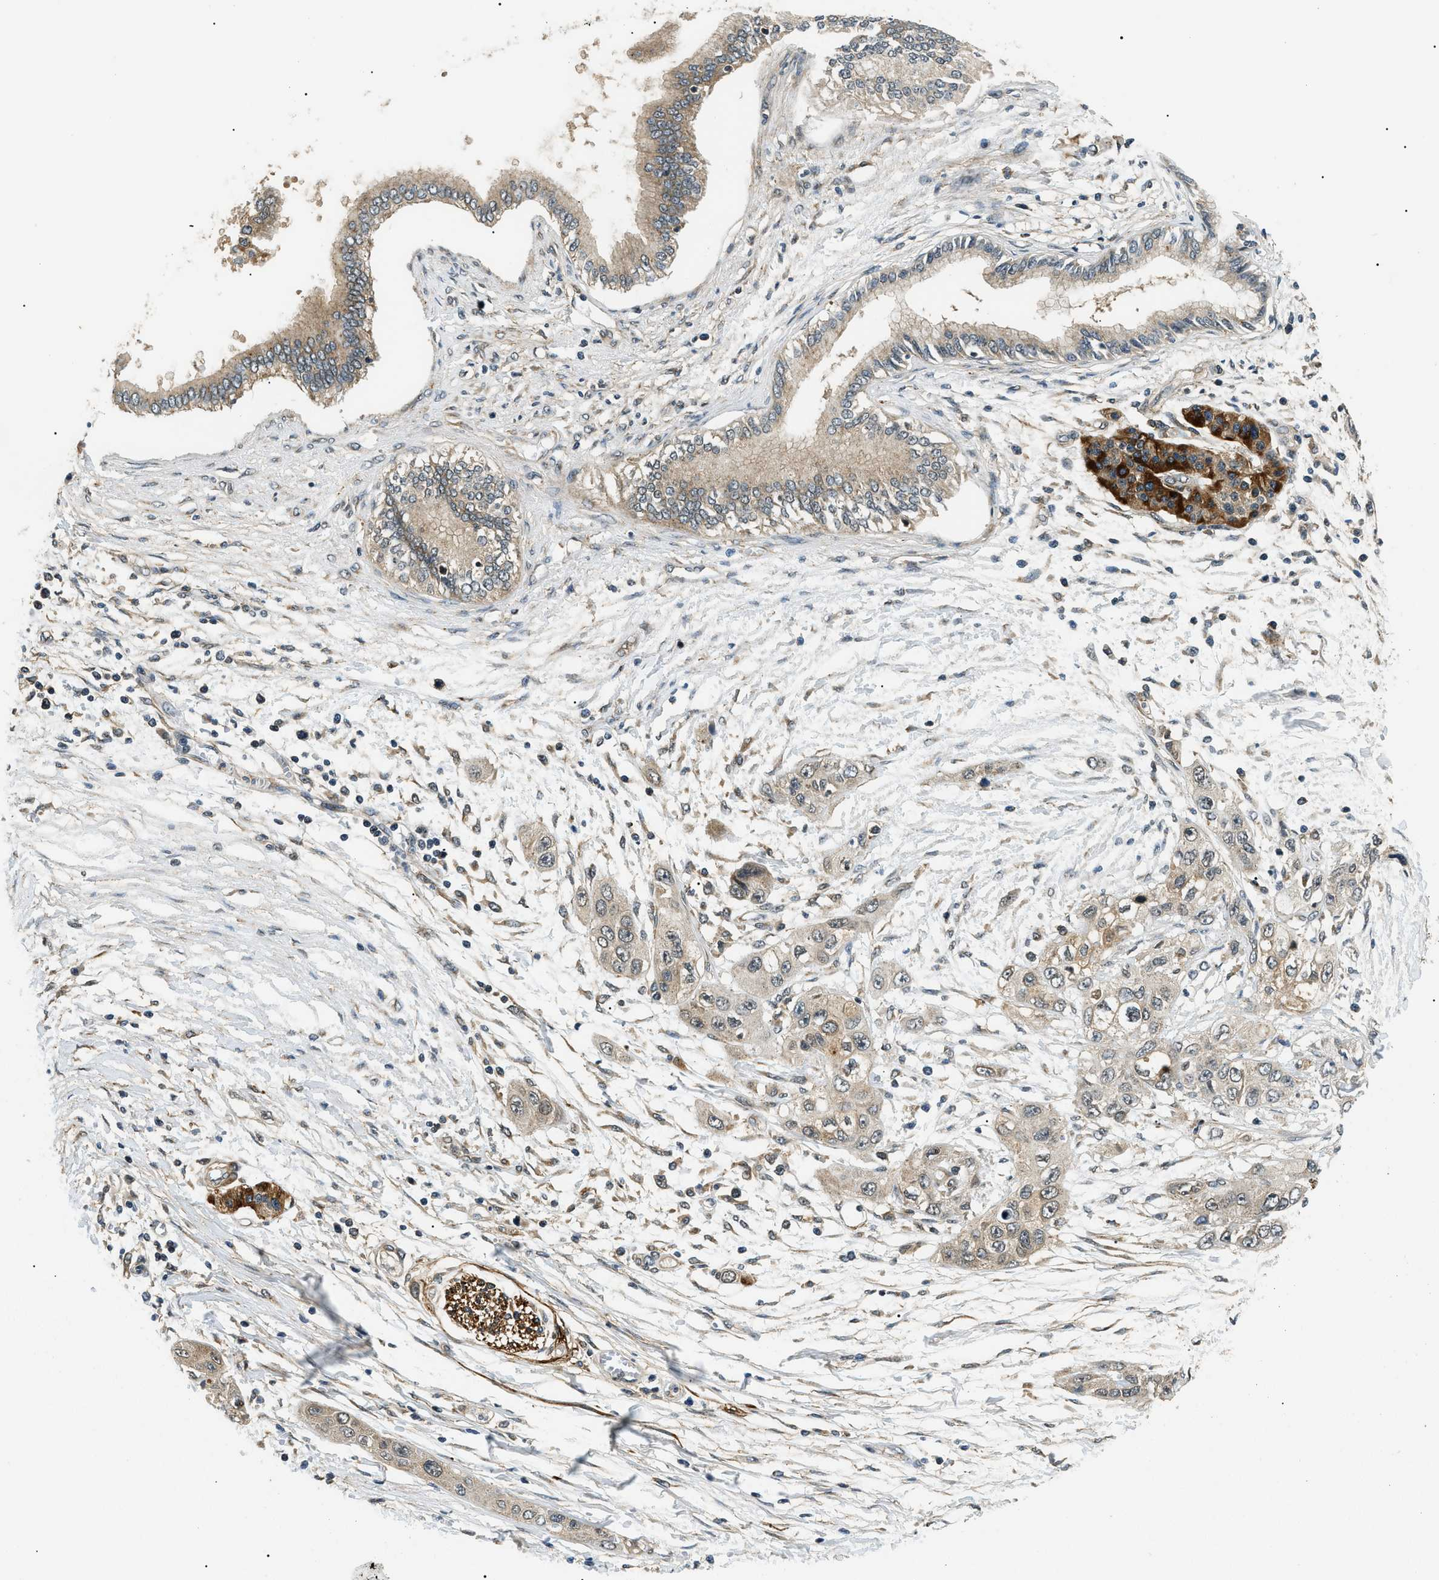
{"staining": {"intensity": "weak", "quantity": "25%-75%", "location": "cytoplasmic/membranous"}, "tissue": "pancreatic cancer", "cell_type": "Tumor cells", "image_type": "cancer", "snomed": [{"axis": "morphology", "description": "Adenocarcinoma, NOS"}, {"axis": "topography", "description": "Pancreas"}], "caption": "The micrograph displays a brown stain indicating the presence of a protein in the cytoplasmic/membranous of tumor cells in pancreatic cancer (adenocarcinoma). (brown staining indicates protein expression, while blue staining denotes nuclei).", "gene": "ATP6AP1", "patient": {"sex": "female", "age": 70}}